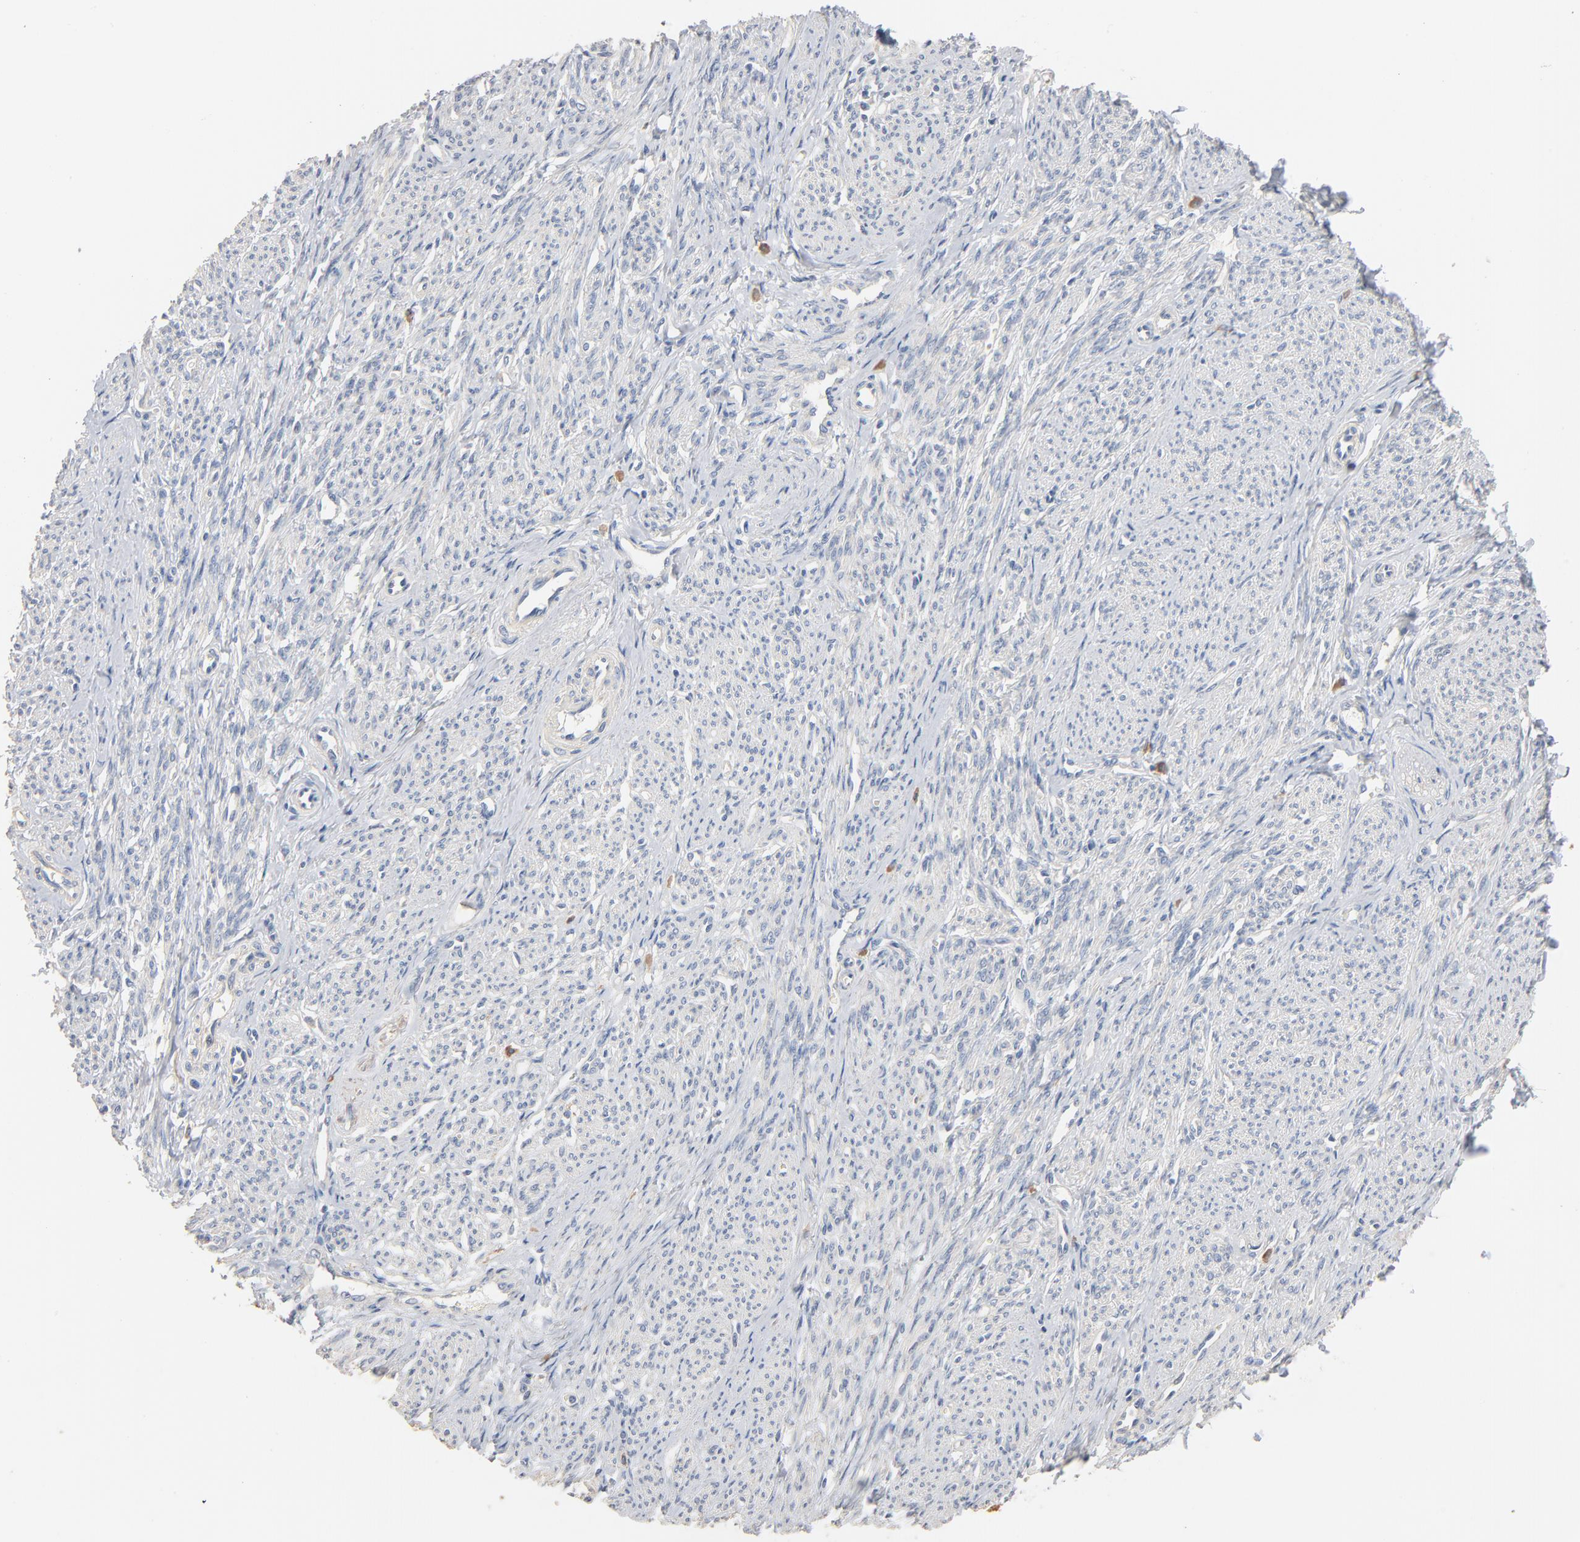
{"staining": {"intensity": "negative", "quantity": "none", "location": "none"}, "tissue": "smooth muscle", "cell_type": "Smooth muscle cells", "image_type": "normal", "snomed": [{"axis": "morphology", "description": "Normal tissue, NOS"}, {"axis": "topography", "description": "Smooth muscle"}], "caption": "Immunohistochemistry (IHC) photomicrograph of normal human smooth muscle stained for a protein (brown), which reveals no positivity in smooth muscle cells.", "gene": "ZDHHC8", "patient": {"sex": "female", "age": 65}}